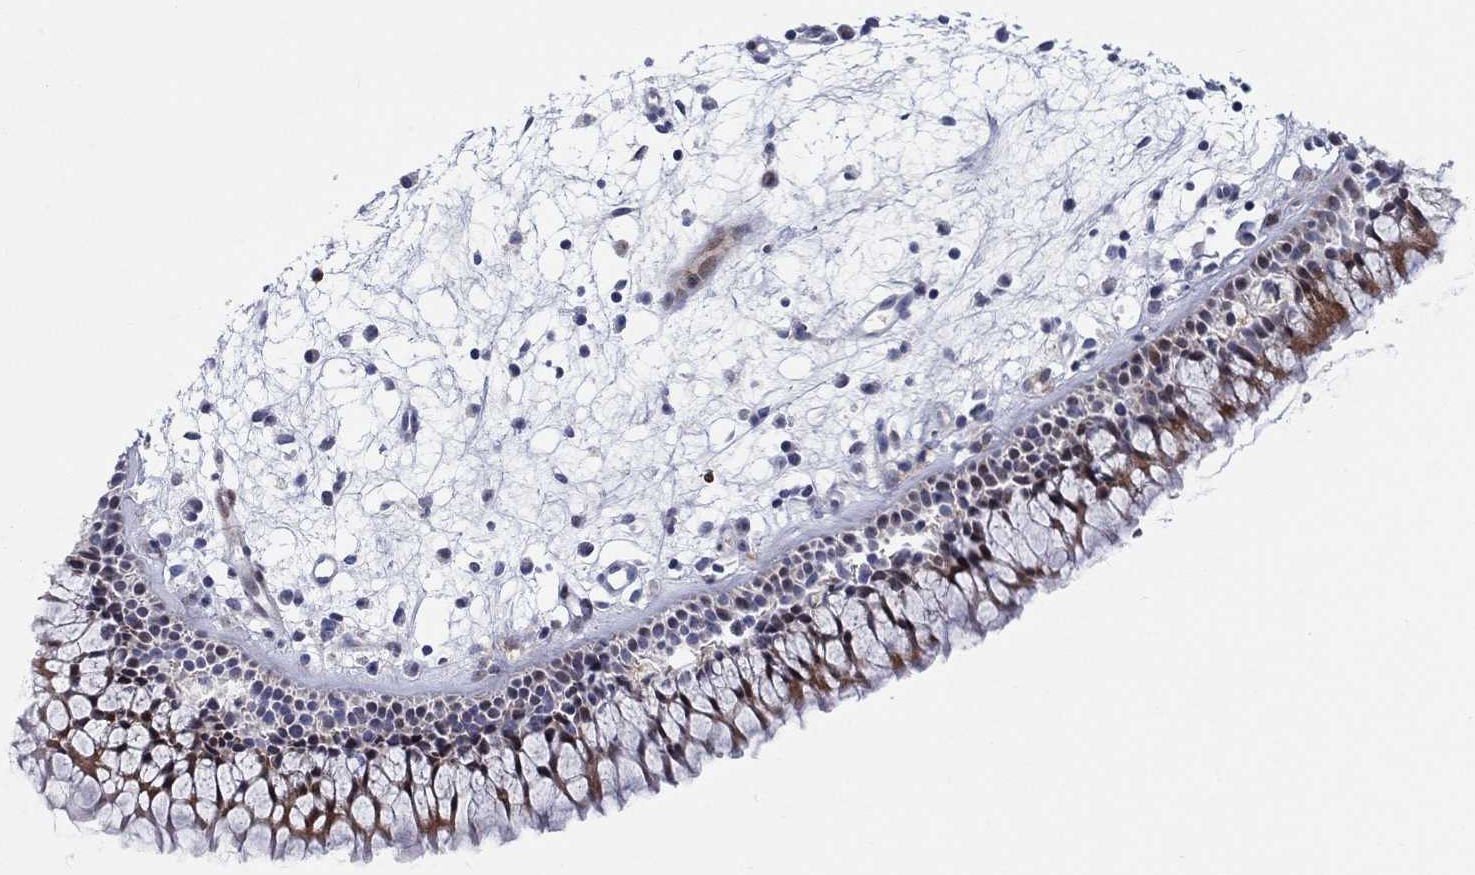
{"staining": {"intensity": "moderate", "quantity": "<25%", "location": "cytoplasmic/membranous"}, "tissue": "nasopharynx", "cell_type": "Respiratory epithelial cells", "image_type": "normal", "snomed": [{"axis": "morphology", "description": "Normal tissue, NOS"}, {"axis": "morphology", "description": "Polyp, NOS"}, {"axis": "topography", "description": "Nasopharynx"}], "caption": "Immunohistochemistry (IHC) (DAB (3,3'-diaminobenzidine)) staining of unremarkable nasopharynx displays moderate cytoplasmic/membranous protein staining in about <25% of respiratory epithelial cells. The protein of interest is stained brown, and the nuclei are stained in blue (DAB IHC with brightfield microscopy, high magnification).", "gene": "ARHGAP36", "patient": {"sex": "female", "age": 56}}